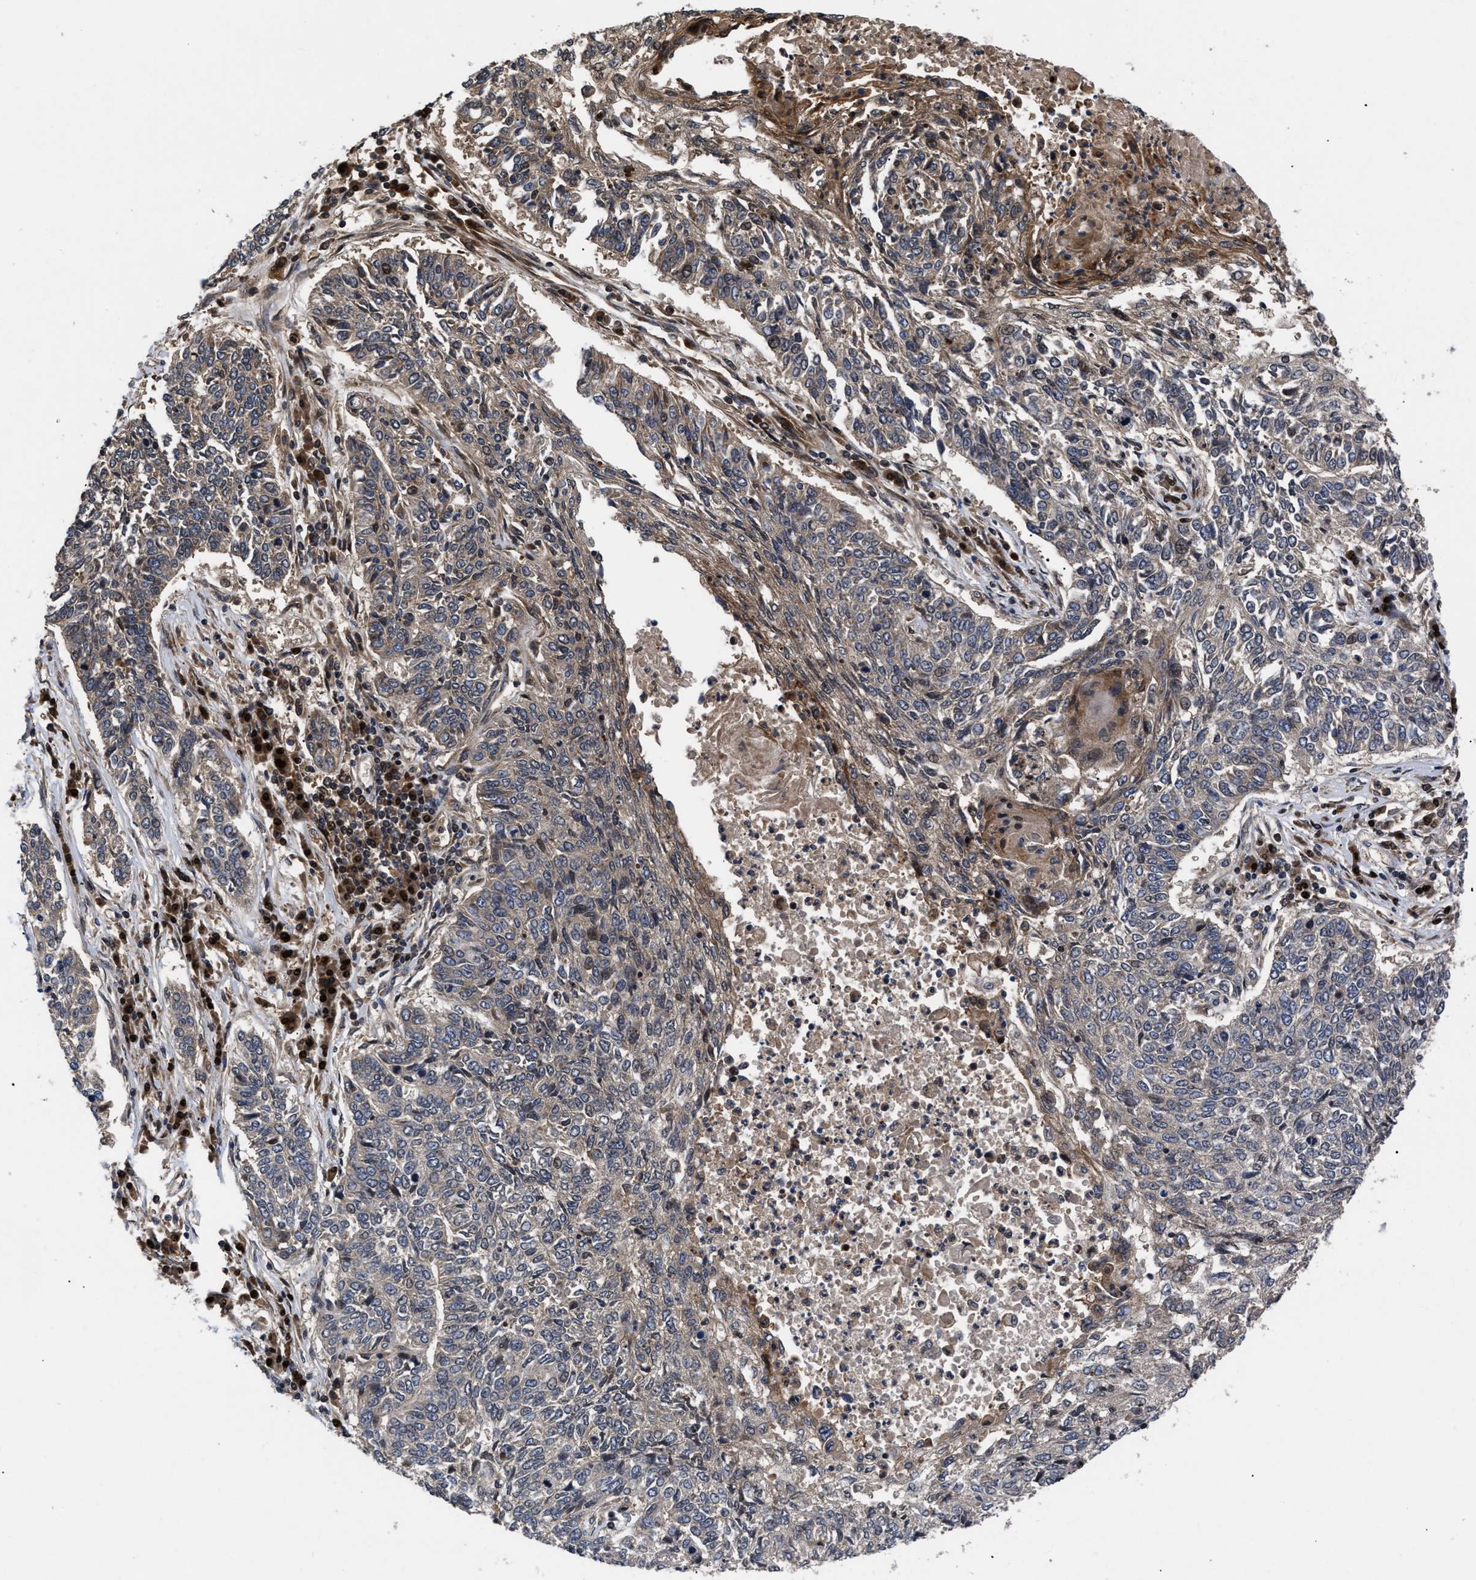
{"staining": {"intensity": "weak", "quantity": "<25%", "location": "cytoplasmic/membranous"}, "tissue": "lung cancer", "cell_type": "Tumor cells", "image_type": "cancer", "snomed": [{"axis": "morphology", "description": "Normal tissue, NOS"}, {"axis": "morphology", "description": "Squamous cell carcinoma, NOS"}, {"axis": "topography", "description": "Cartilage tissue"}, {"axis": "topography", "description": "Bronchus"}, {"axis": "topography", "description": "Lung"}], "caption": "DAB immunohistochemical staining of human lung cancer shows no significant positivity in tumor cells.", "gene": "FAM200A", "patient": {"sex": "female", "age": 49}}